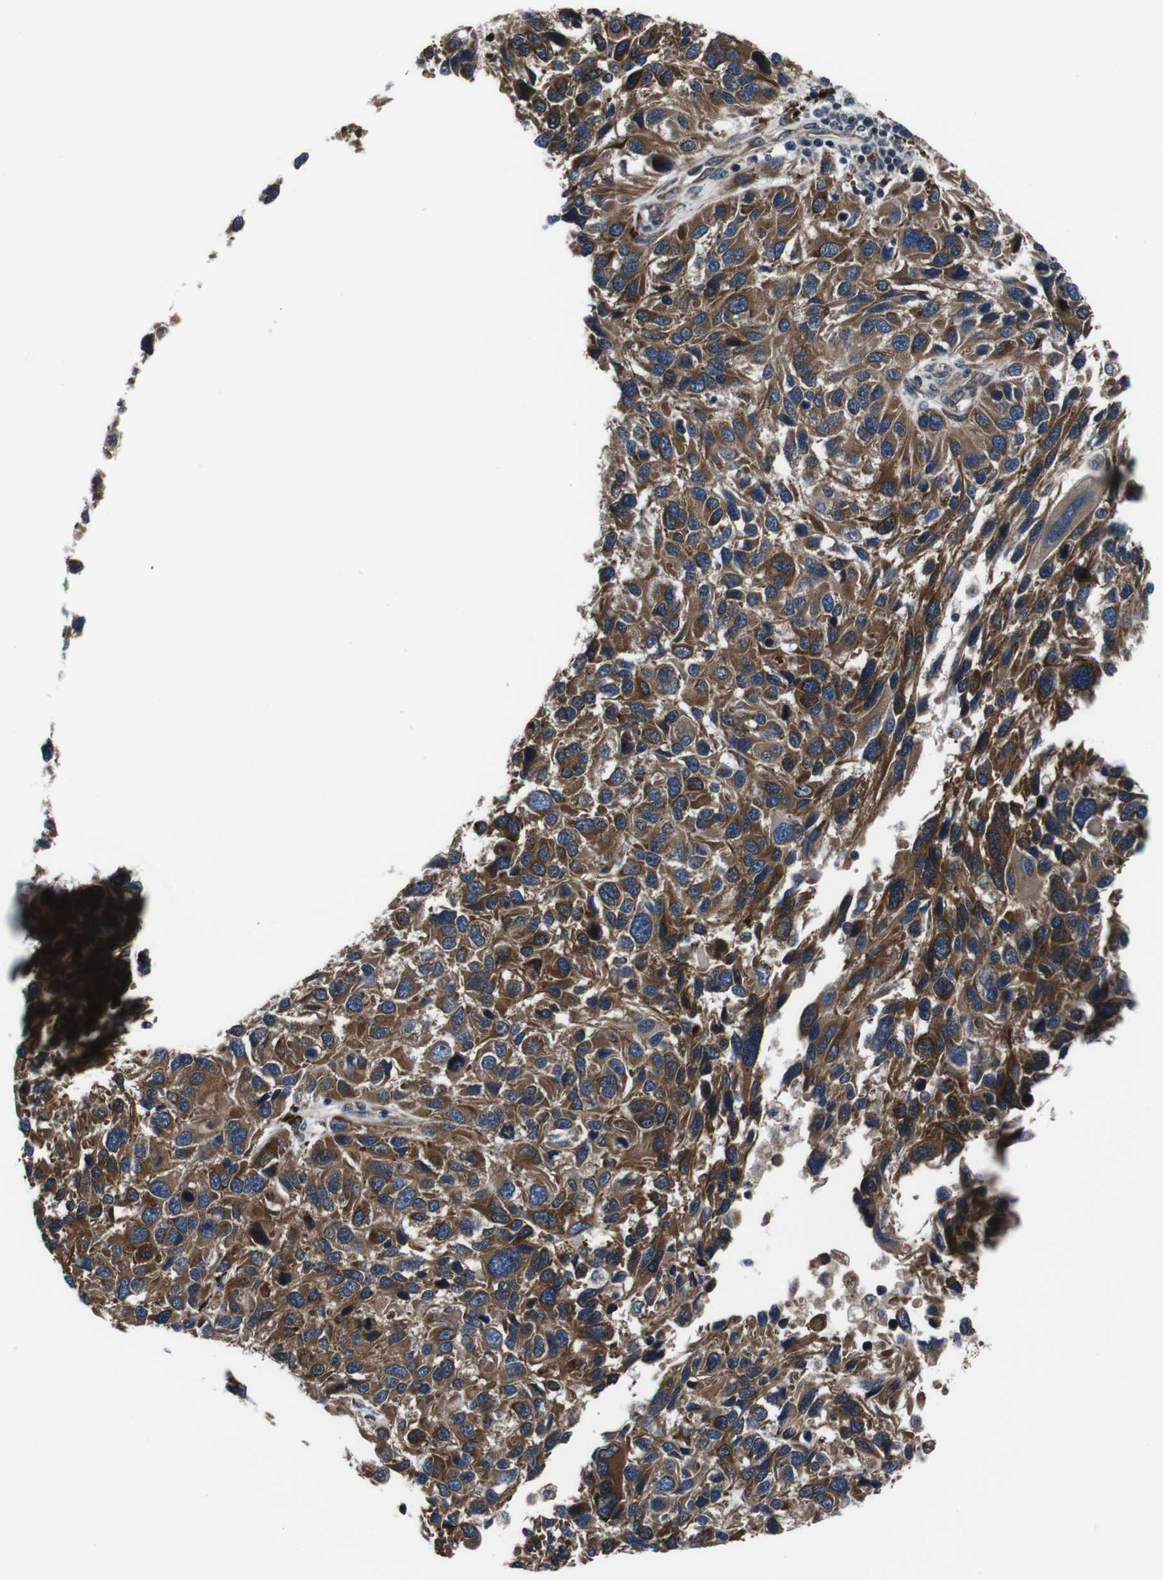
{"staining": {"intensity": "strong", "quantity": ">75%", "location": "cytoplasmic/membranous"}, "tissue": "melanoma", "cell_type": "Tumor cells", "image_type": "cancer", "snomed": [{"axis": "morphology", "description": "Malignant melanoma, NOS"}, {"axis": "topography", "description": "Skin"}], "caption": "The photomicrograph reveals immunohistochemical staining of malignant melanoma. There is strong cytoplasmic/membranous positivity is seen in approximately >75% of tumor cells.", "gene": "EIF4A2", "patient": {"sex": "male", "age": 53}}